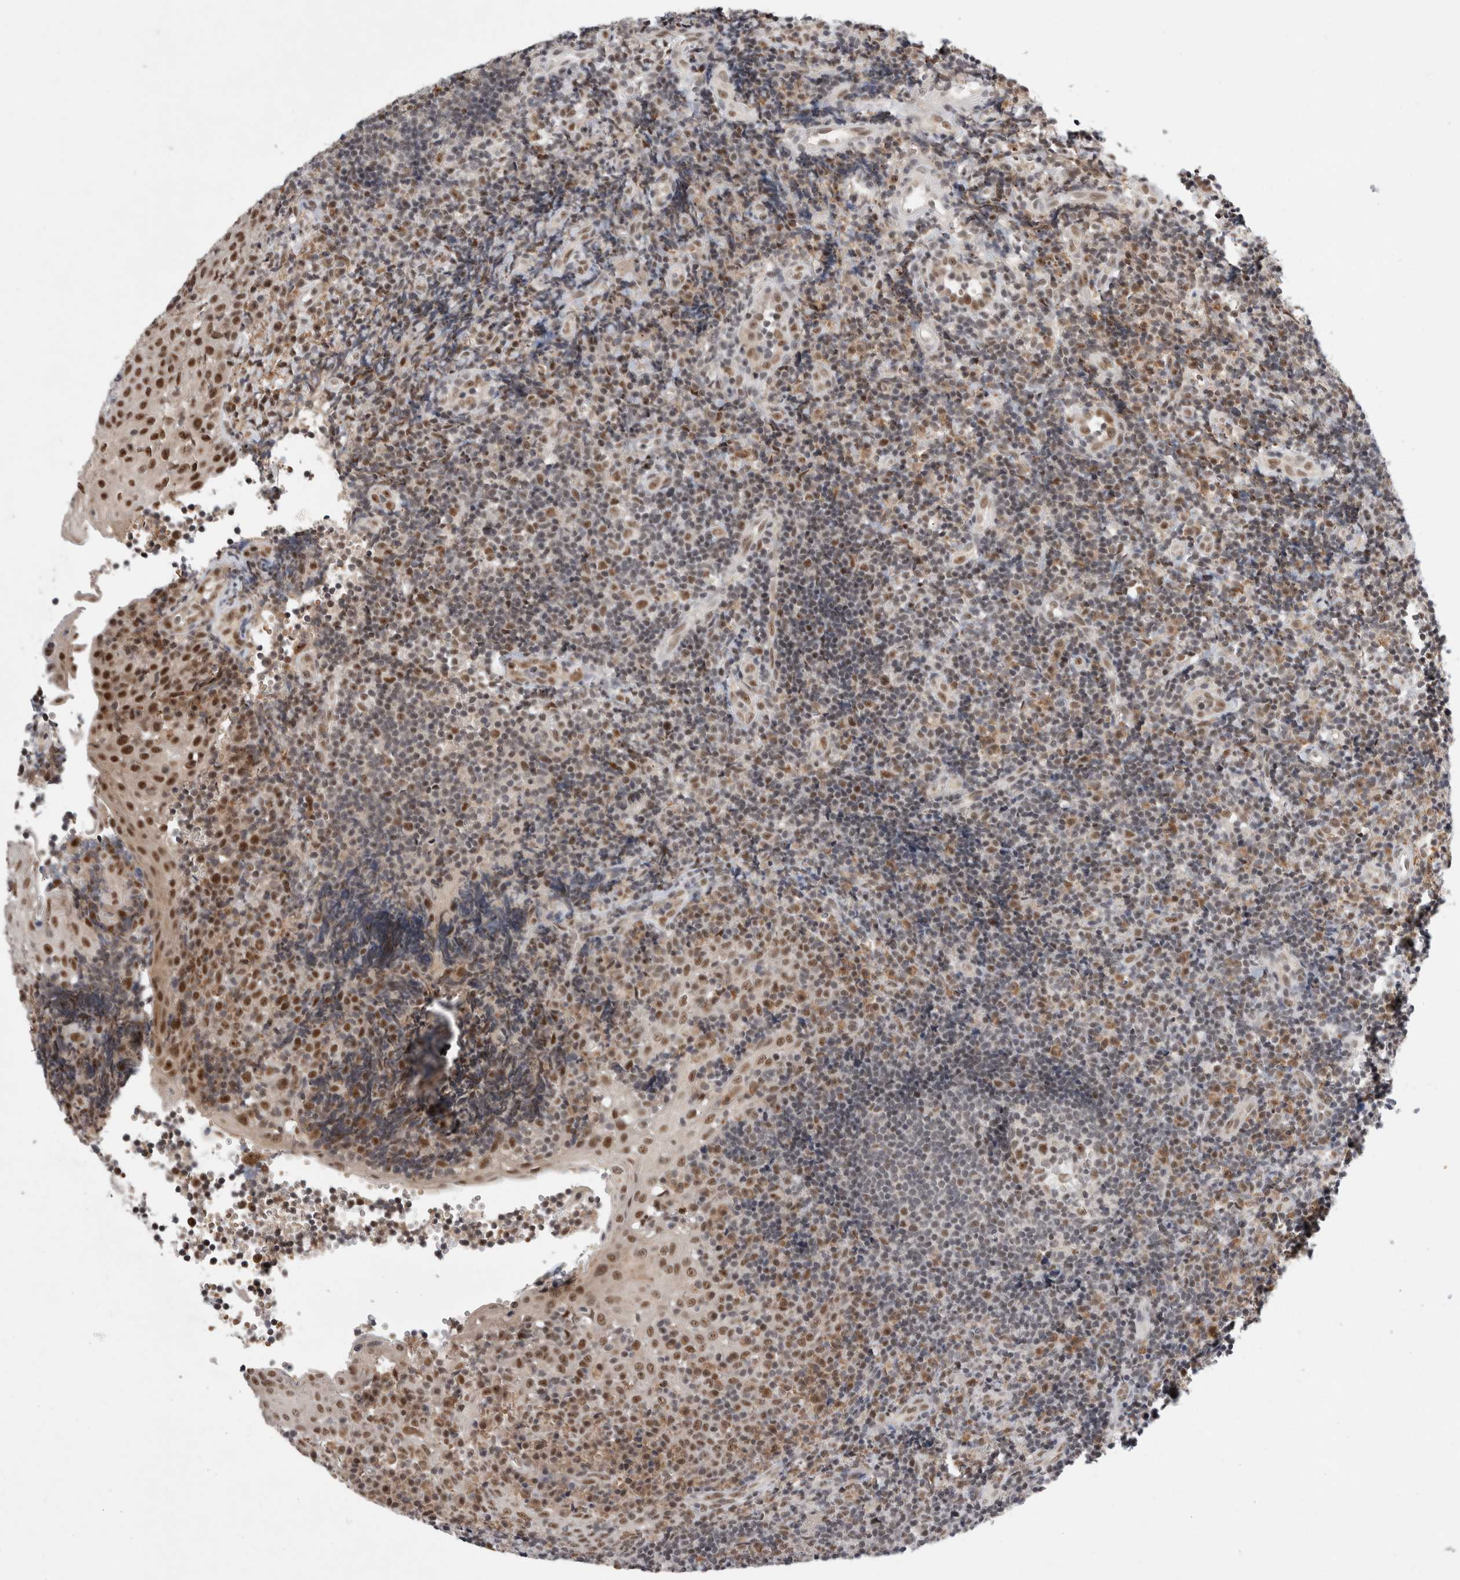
{"staining": {"intensity": "moderate", "quantity": ">75%", "location": "nuclear"}, "tissue": "tonsil", "cell_type": "Germinal center cells", "image_type": "normal", "snomed": [{"axis": "morphology", "description": "Normal tissue, NOS"}, {"axis": "topography", "description": "Tonsil"}], "caption": "IHC staining of benign tonsil, which displays medium levels of moderate nuclear positivity in approximately >75% of germinal center cells indicating moderate nuclear protein positivity. The staining was performed using DAB (brown) for protein detection and nuclei were counterstained in hematoxylin (blue).", "gene": "NCAPG2", "patient": {"sex": "female", "age": 40}}